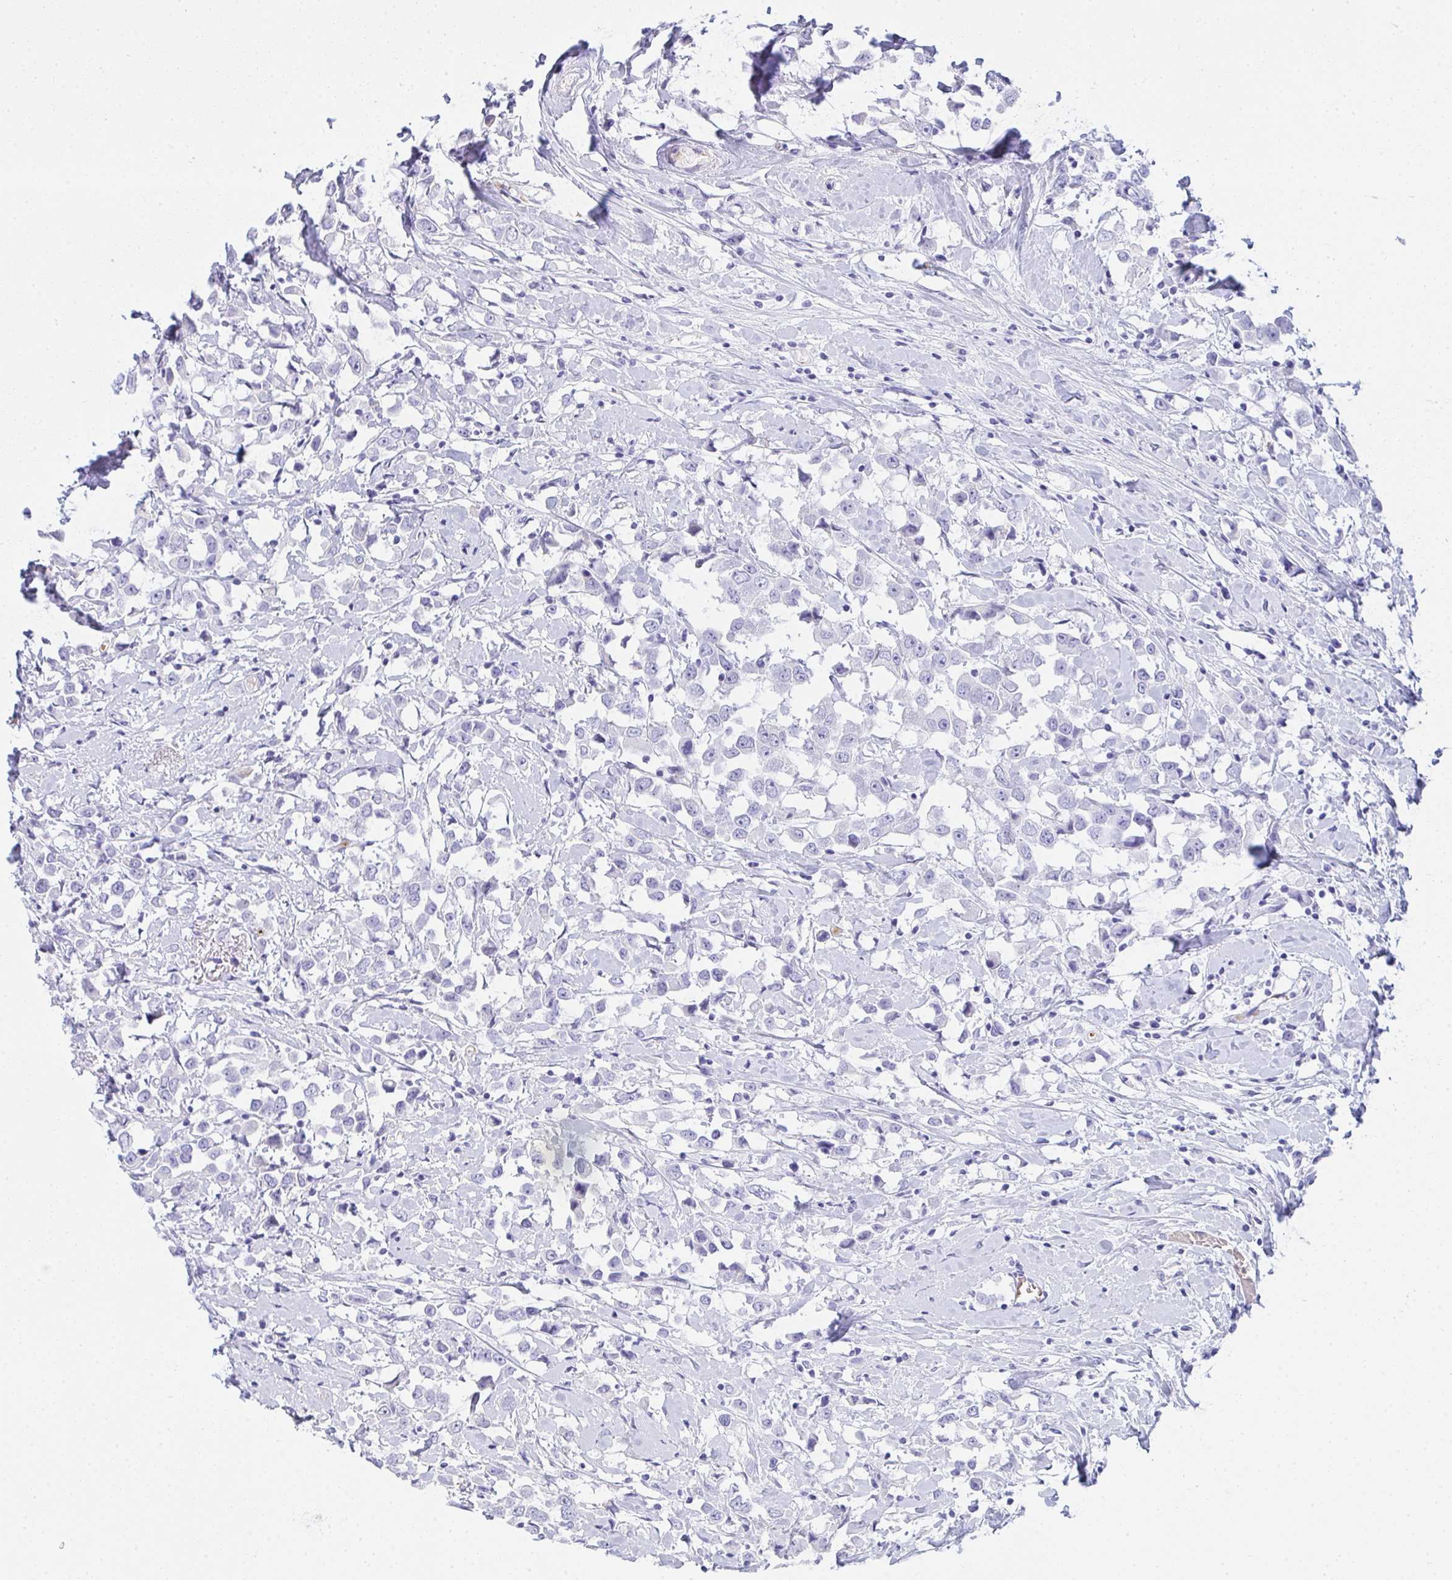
{"staining": {"intensity": "negative", "quantity": "none", "location": "none"}, "tissue": "breast cancer", "cell_type": "Tumor cells", "image_type": "cancer", "snomed": [{"axis": "morphology", "description": "Duct carcinoma"}, {"axis": "topography", "description": "Breast"}], "caption": "A high-resolution micrograph shows immunohistochemistry staining of breast invasive ductal carcinoma, which reveals no significant staining in tumor cells. The staining was performed using DAB (3,3'-diaminobenzidine) to visualize the protein expression in brown, while the nuclei were stained in blue with hematoxylin (Magnification: 20x).", "gene": "ZNF182", "patient": {"sex": "female", "age": 61}}